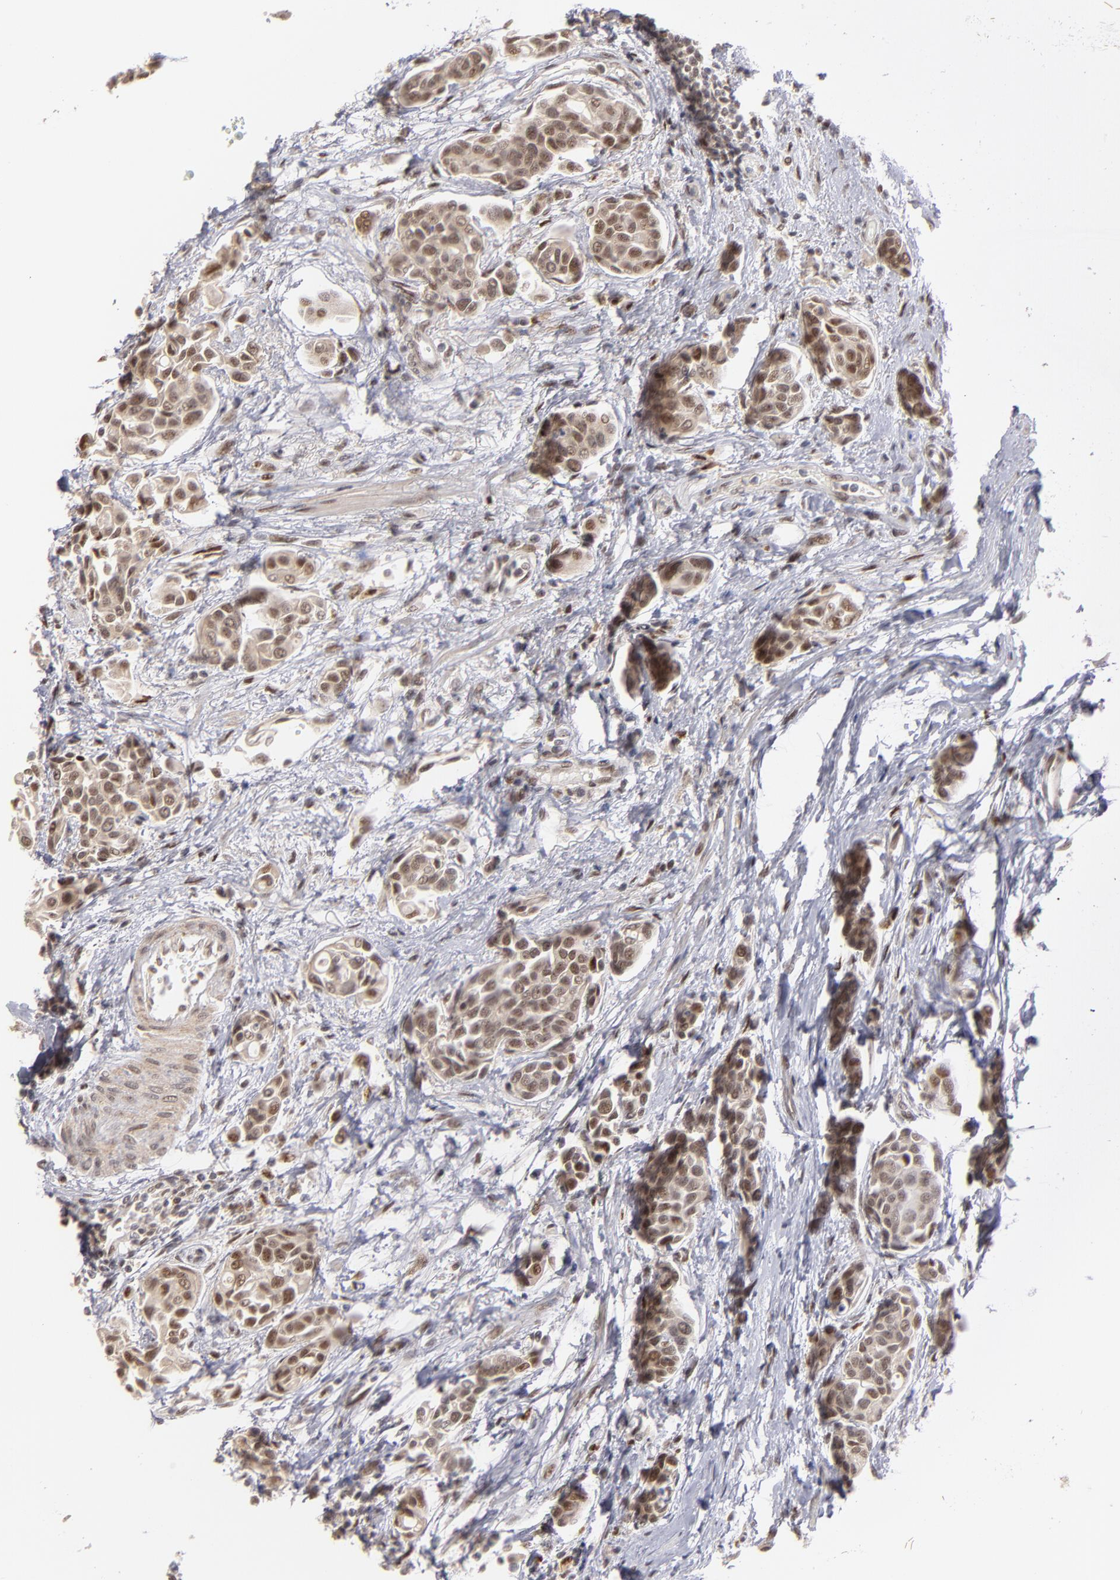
{"staining": {"intensity": "weak", "quantity": "25%-75%", "location": "nuclear"}, "tissue": "urothelial cancer", "cell_type": "Tumor cells", "image_type": "cancer", "snomed": [{"axis": "morphology", "description": "Urothelial carcinoma, High grade"}, {"axis": "topography", "description": "Urinary bladder"}], "caption": "IHC of human urothelial carcinoma (high-grade) demonstrates low levels of weak nuclear expression in about 25%-75% of tumor cells.", "gene": "ZNF234", "patient": {"sex": "male", "age": 78}}